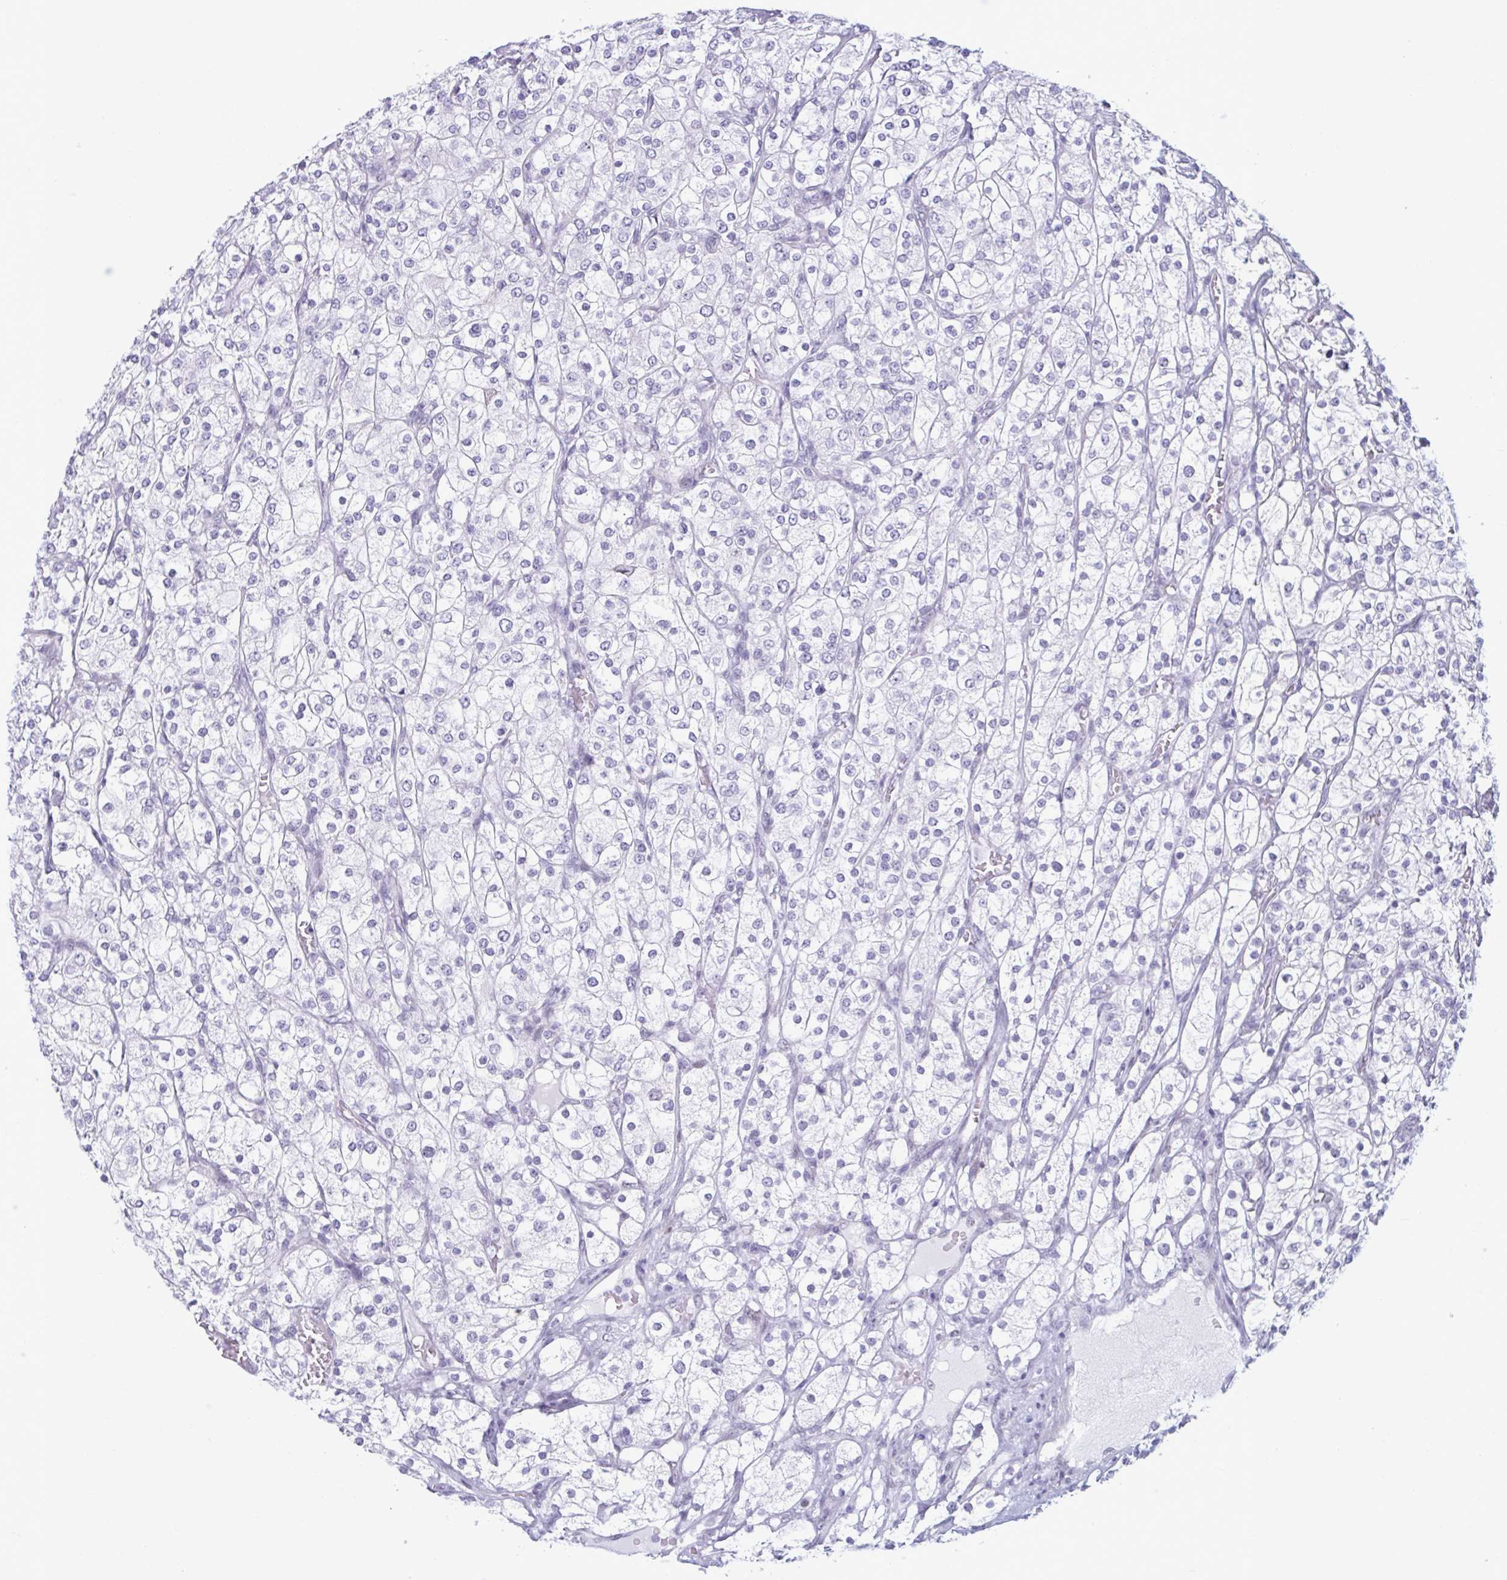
{"staining": {"intensity": "negative", "quantity": "none", "location": "none"}, "tissue": "renal cancer", "cell_type": "Tumor cells", "image_type": "cancer", "snomed": [{"axis": "morphology", "description": "Adenocarcinoma, NOS"}, {"axis": "topography", "description": "Kidney"}], "caption": "Renal cancer (adenocarcinoma) was stained to show a protein in brown. There is no significant staining in tumor cells.", "gene": "MSMB", "patient": {"sex": "male", "age": 80}}